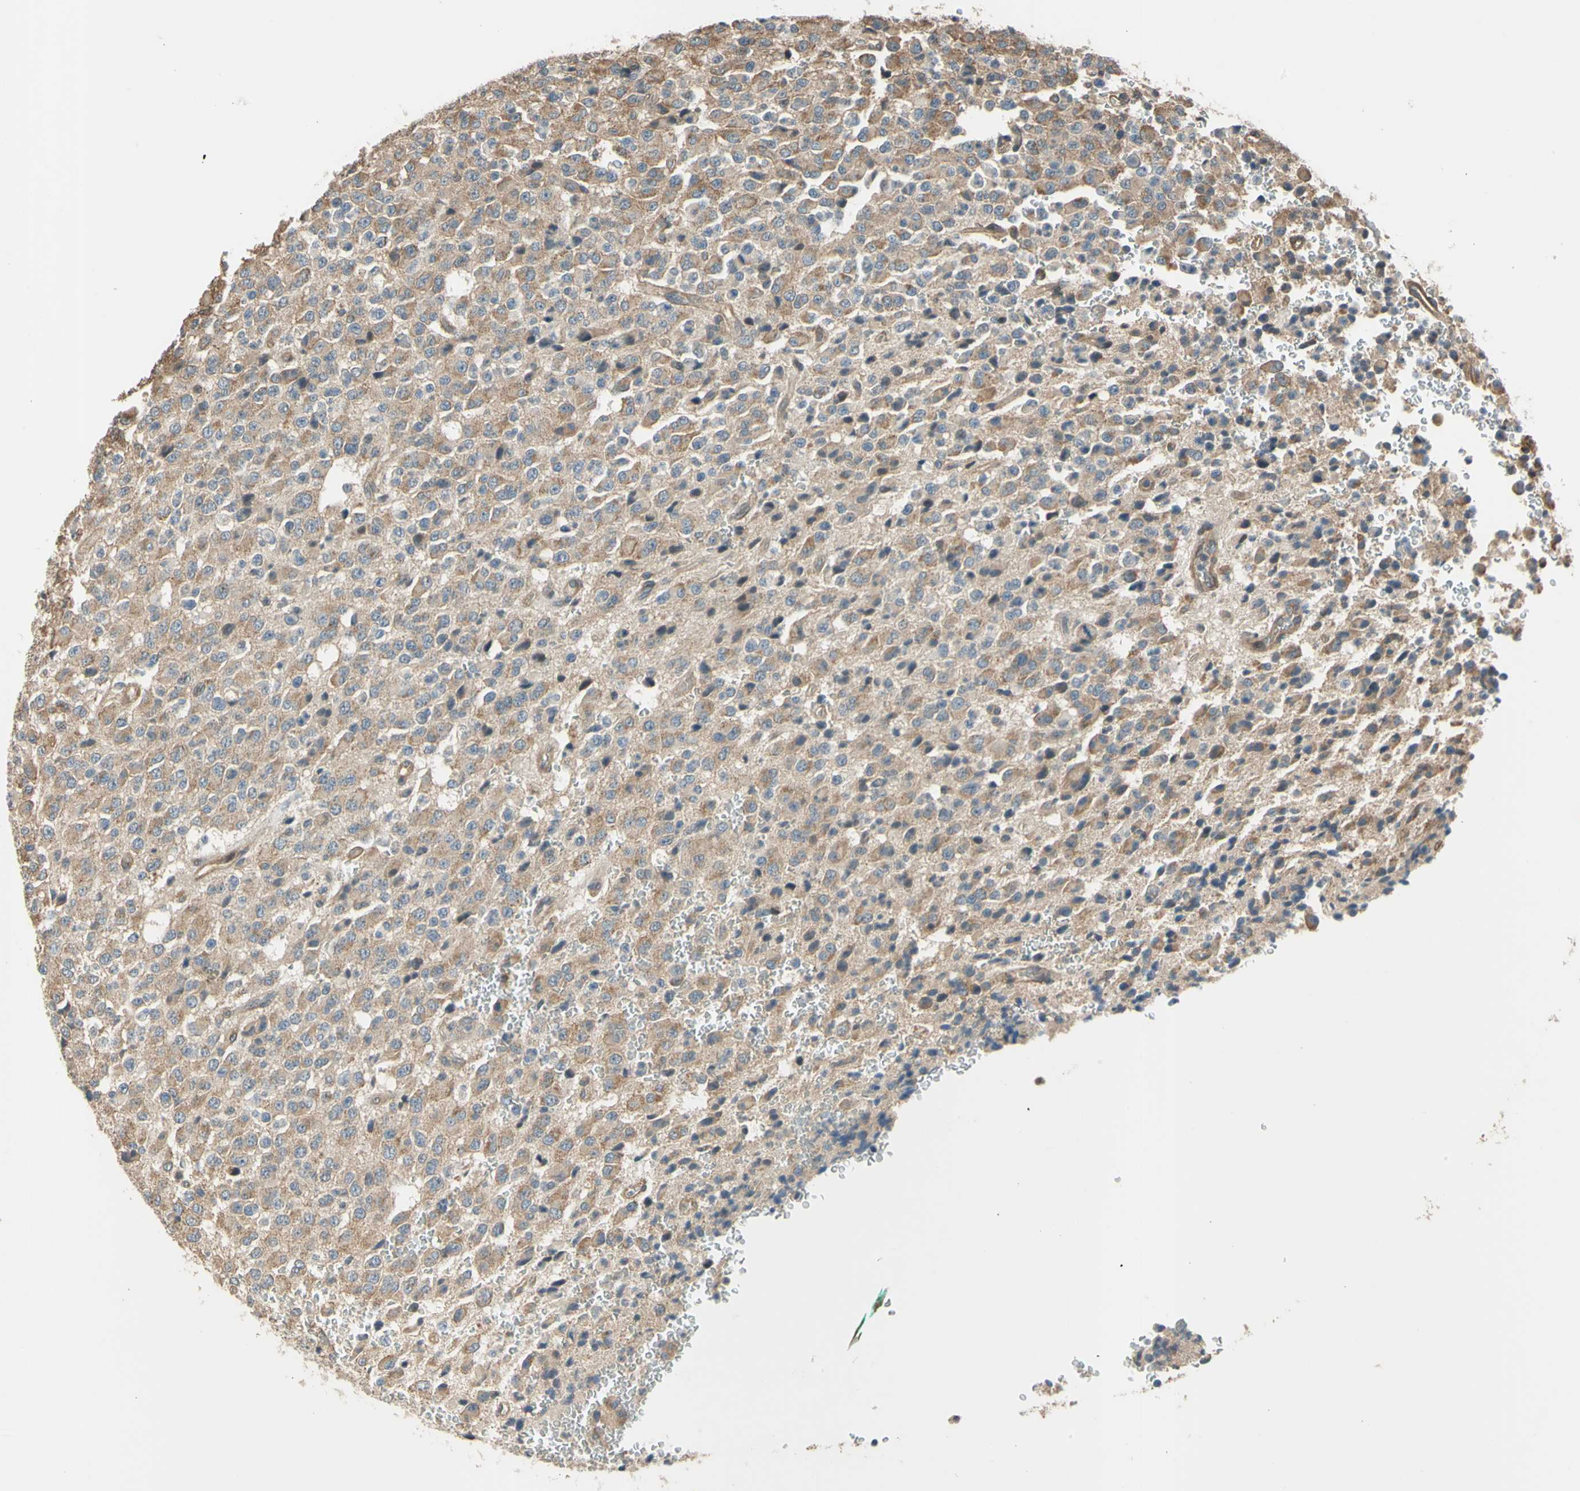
{"staining": {"intensity": "moderate", "quantity": ">75%", "location": "cytoplasmic/membranous"}, "tissue": "glioma", "cell_type": "Tumor cells", "image_type": "cancer", "snomed": [{"axis": "morphology", "description": "Glioma, malignant, High grade"}, {"axis": "topography", "description": "pancreas cauda"}], "caption": "Immunohistochemical staining of human glioma demonstrates medium levels of moderate cytoplasmic/membranous positivity in approximately >75% of tumor cells.", "gene": "EFNB2", "patient": {"sex": "male", "age": 60}}